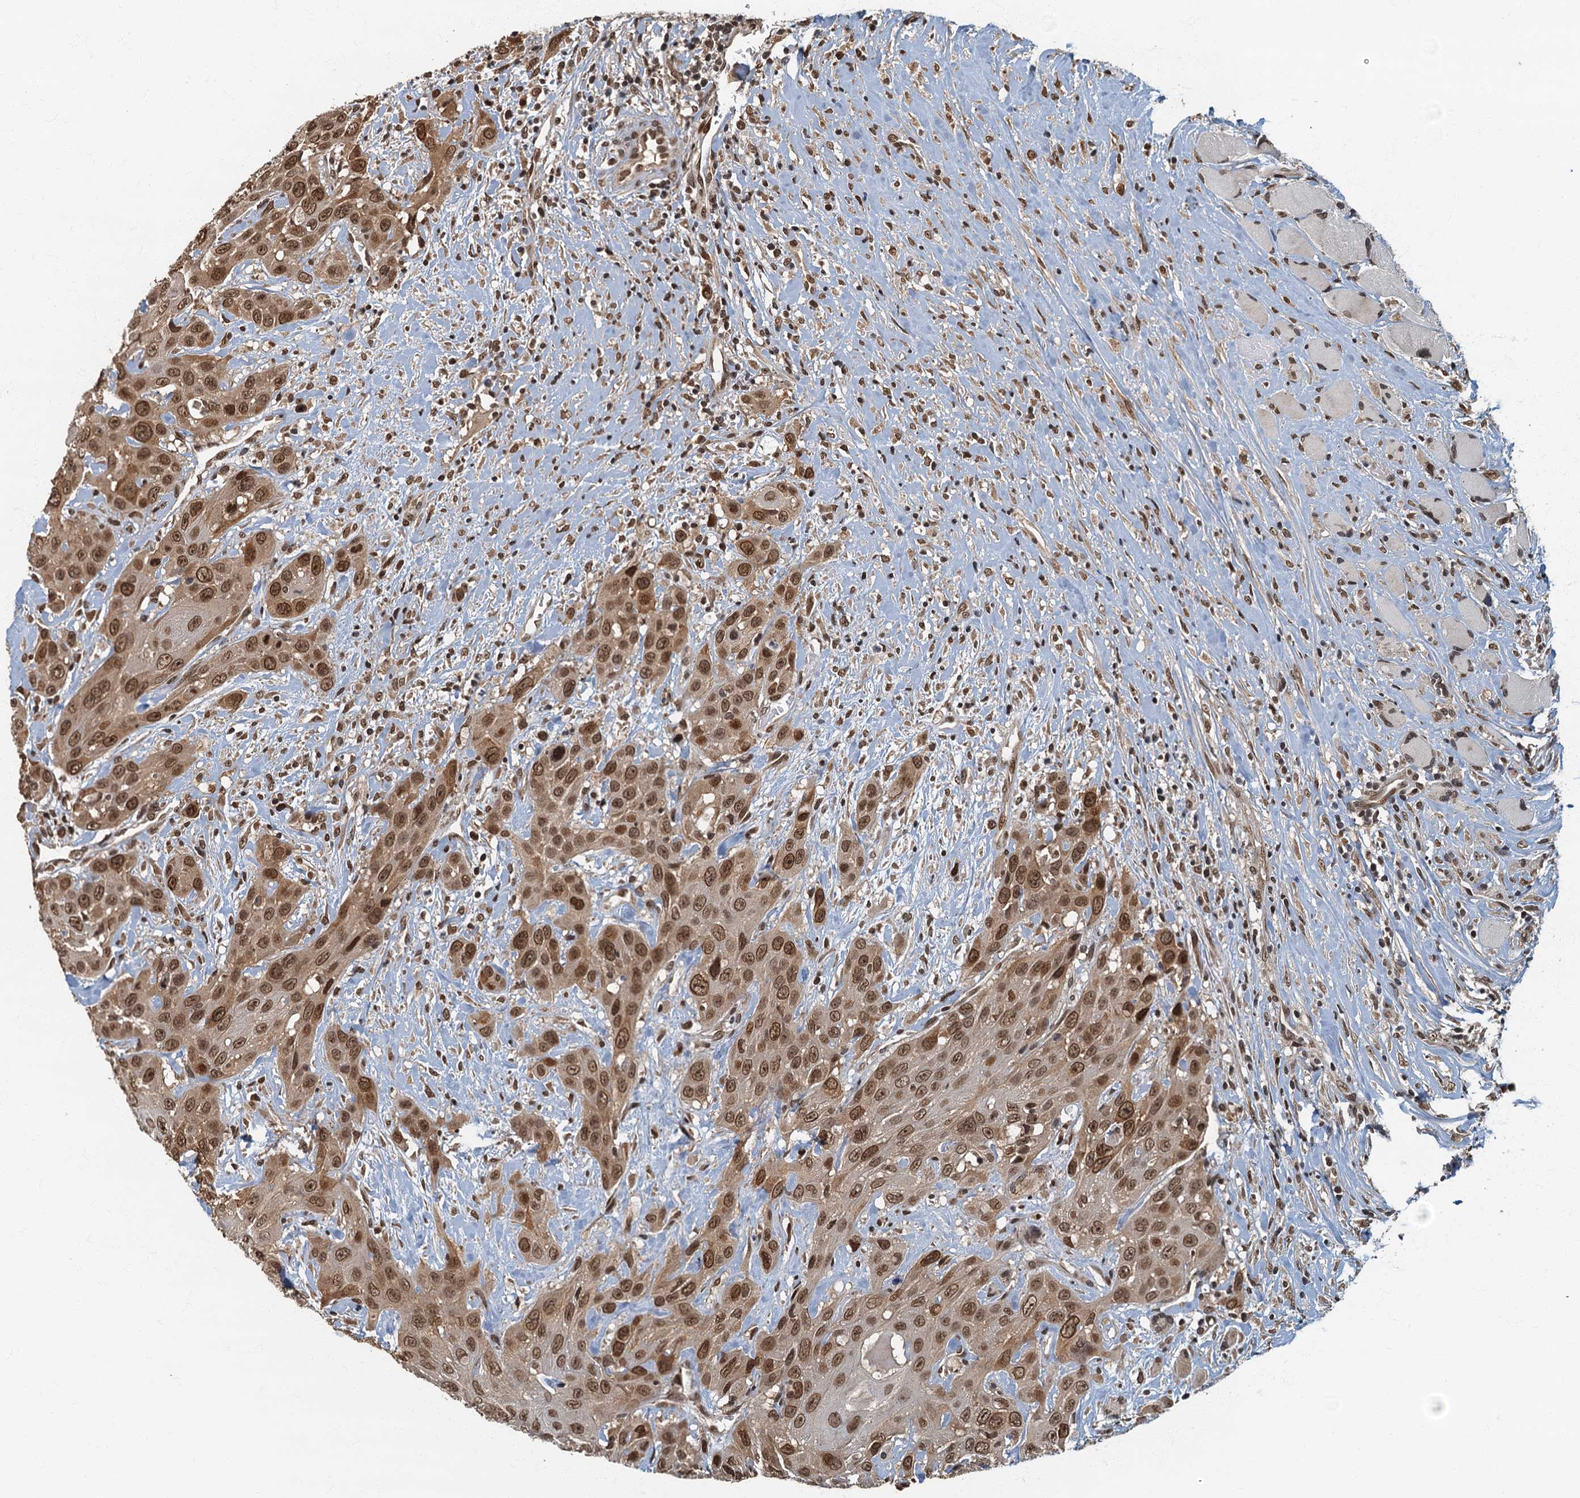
{"staining": {"intensity": "moderate", "quantity": ">75%", "location": "cytoplasmic/membranous,nuclear"}, "tissue": "head and neck cancer", "cell_type": "Tumor cells", "image_type": "cancer", "snomed": [{"axis": "morphology", "description": "Squamous cell carcinoma, NOS"}, {"axis": "topography", "description": "Head-Neck"}], "caption": "Head and neck cancer stained for a protein (brown) demonstrates moderate cytoplasmic/membranous and nuclear positive staining in about >75% of tumor cells.", "gene": "CKAP2L", "patient": {"sex": "male", "age": 81}}